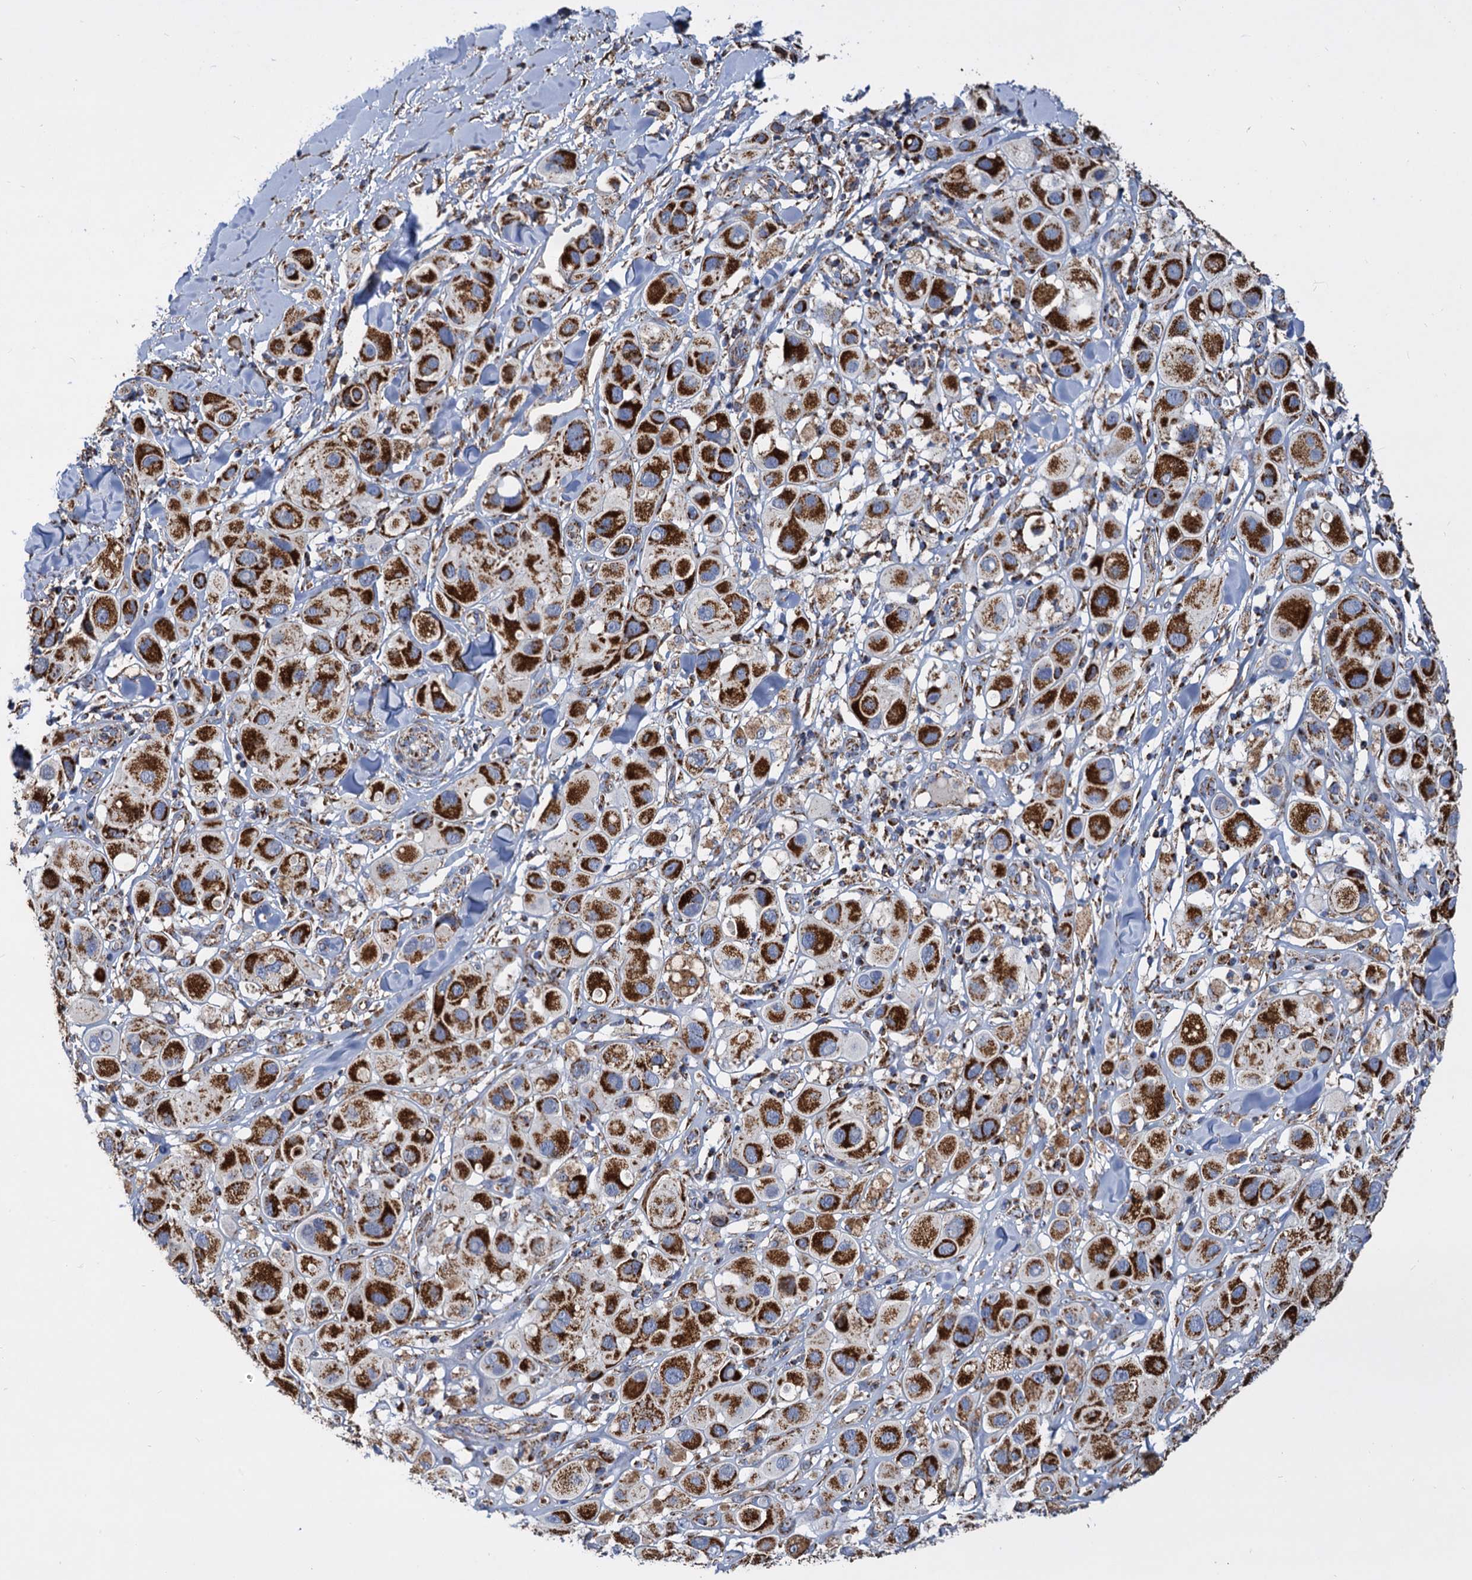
{"staining": {"intensity": "strong", "quantity": ">75%", "location": "cytoplasmic/membranous"}, "tissue": "melanoma", "cell_type": "Tumor cells", "image_type": "cancer", "snomed": [{"axis": "morphology", "description": "Malignant melanoma, Metastatic site"}, {"axis": "topography", "description": "Skin"}], "caption": "Immunohistochemical staining of melanoma shows high levels of strong cytoplasmic/membranous expression in approximately >75% of tumor cells. (DAB IHC, brown staining for protein, blue staining for nuclei).", "gene": "TIMM10", "patient": {"sex": "male", "age": 41}}